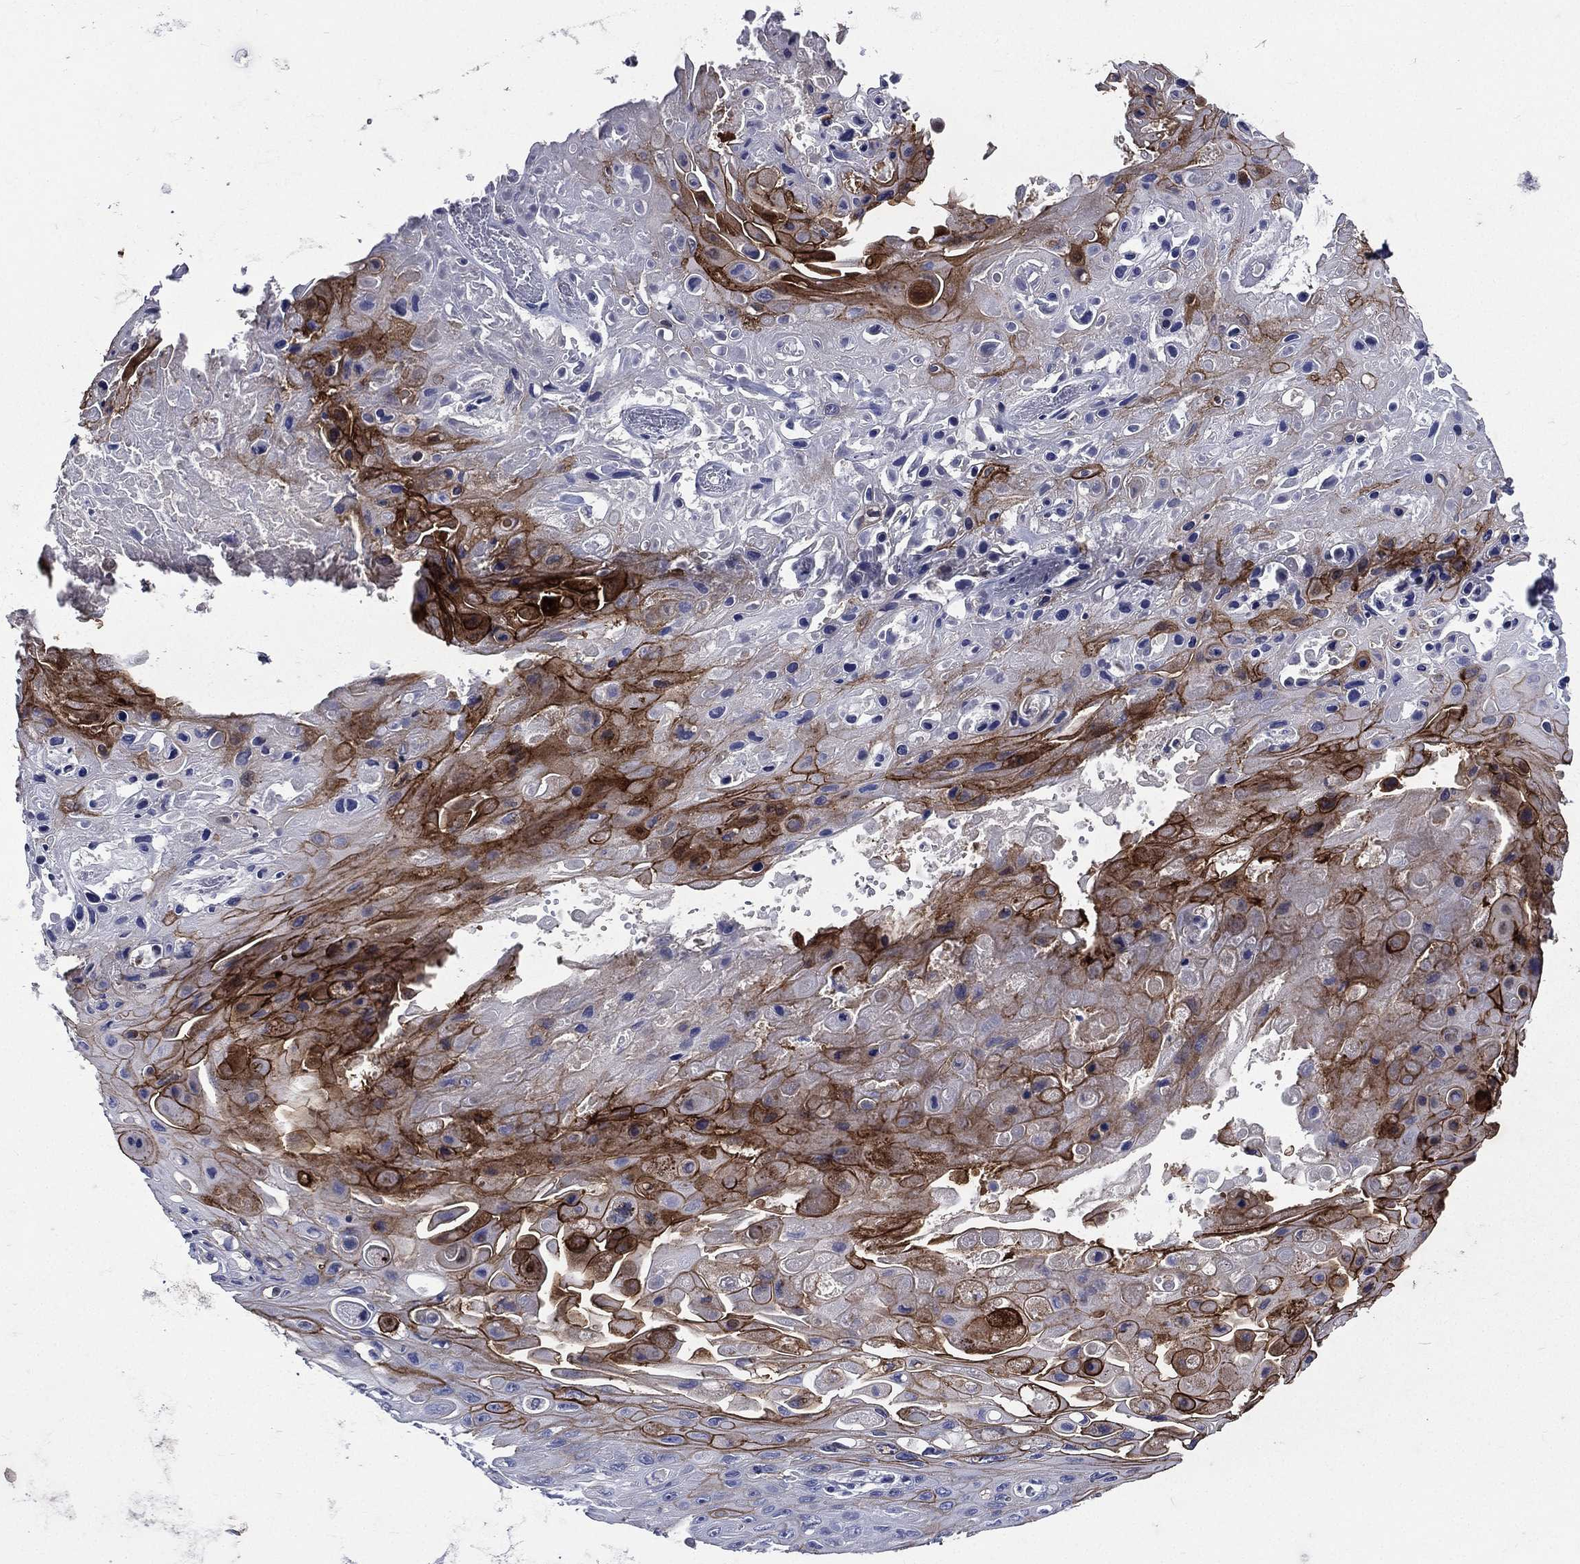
{"staining": {"intensity": "strong", "quantity": "25%-75%", "location": "cytoplasmic/membranous"}, "tissue": "skin cancer", "cell_type": "Tumor cells", "image_type": "cancer", "snomed": [{"axis": "morphology", "description": "Squamous cell carcinoma, NOS"}, {"axis": "topography", "description": "Skin"}], "caption": "Skin cancer (squamous cell carcinoma) stained with a protein marker shows strong staining in tumor cells.", "gene": "TGM1", "patient": {"sex": "male", "age": 82}}